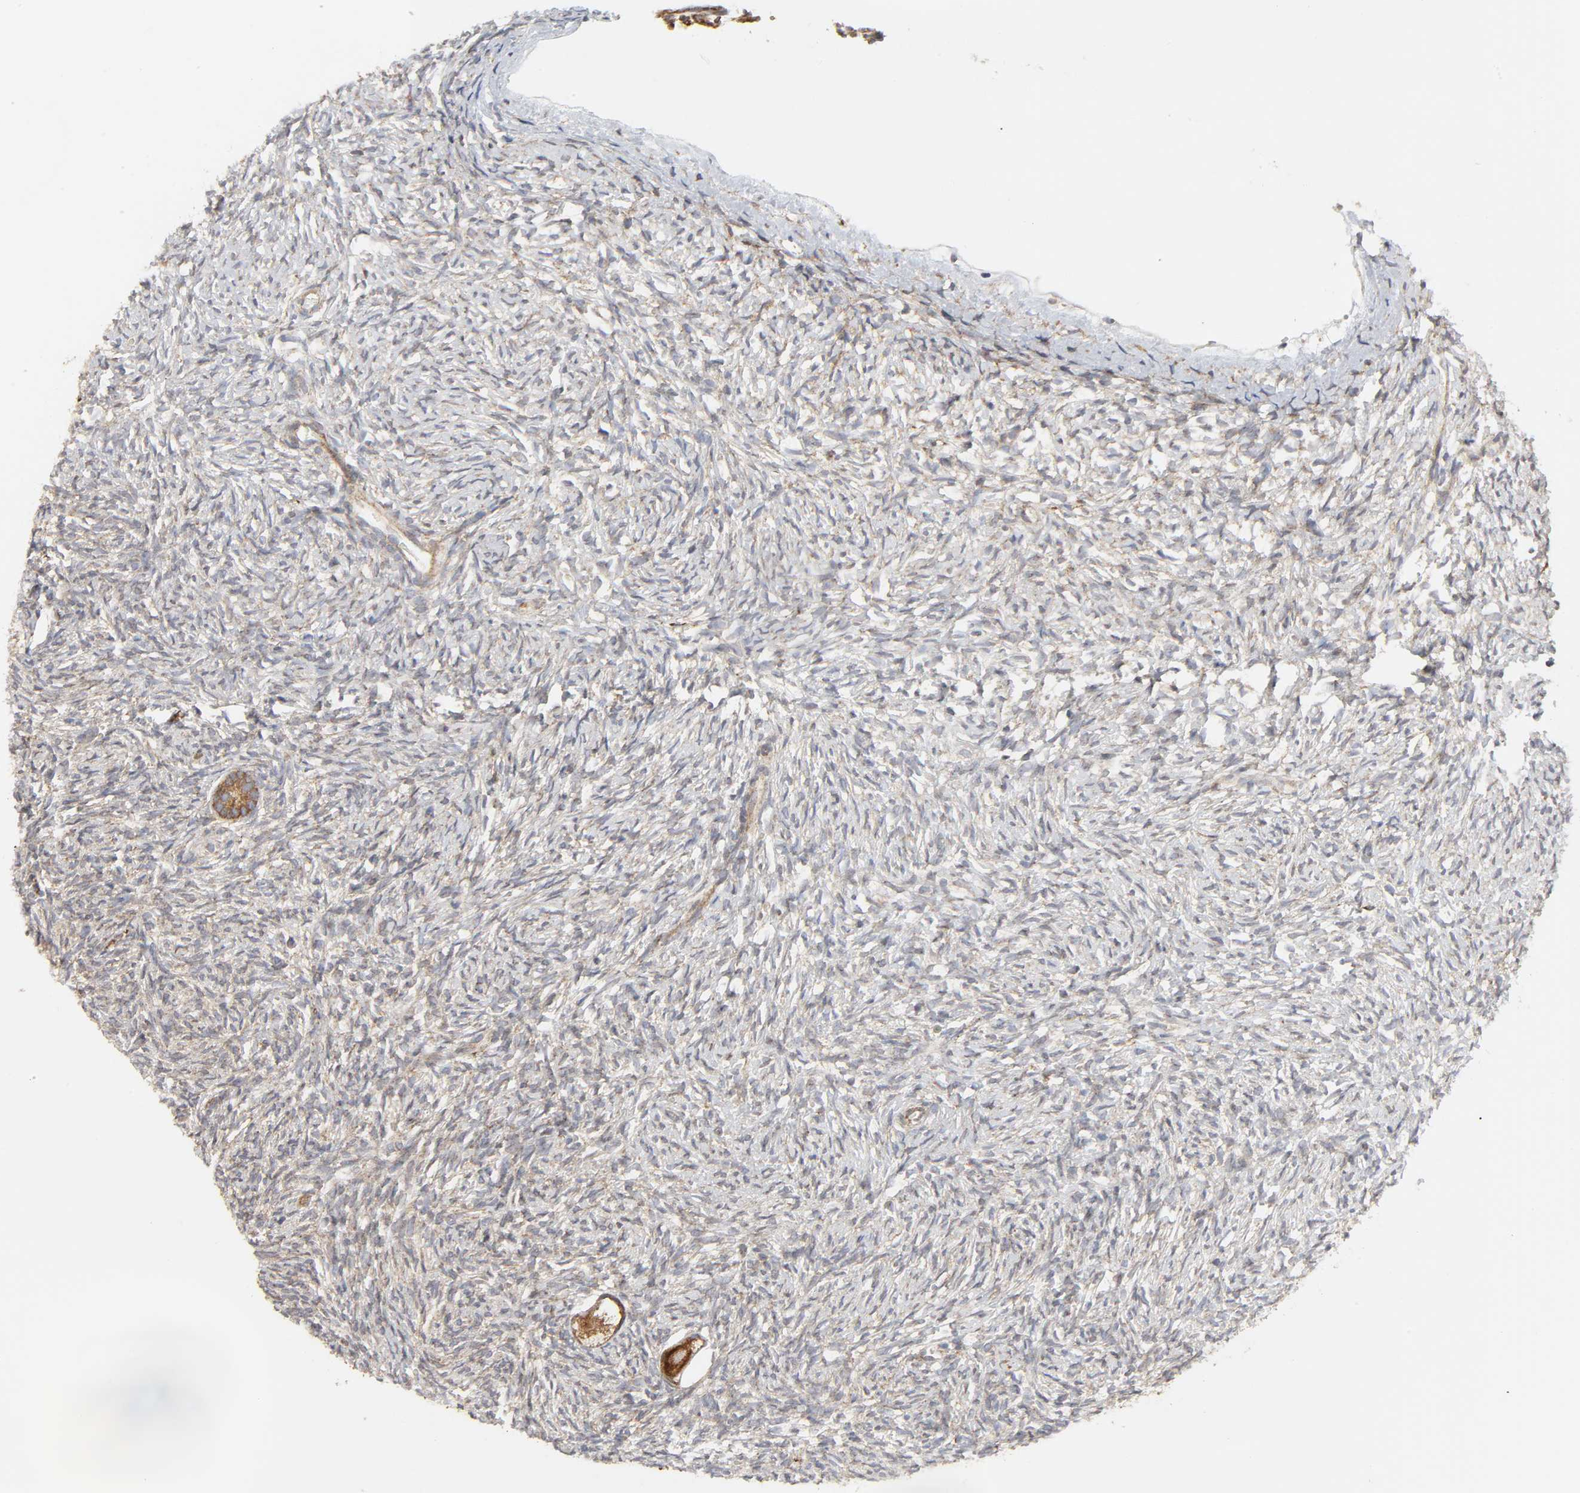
{"staining": {"intensity": "strong", "quantity": ">75%", "location": "cytoplasmic/membranous"}, "tissue": "ovary", "cell_type": "Follicle cells", "image_type": "normal", "snomed": [{"axis": "morphology", "description": "Normal tissue, NOS"}, {"axis": "topography", "description": "Ovary"}], "caption": "Immunohistochemical staining of normal ovary reveals strong cytoplasmic/membranous protein positivity in approximately >75% of follicle cells.", "gene": "POR", "patient": {"sex": "female", "age": 35}}